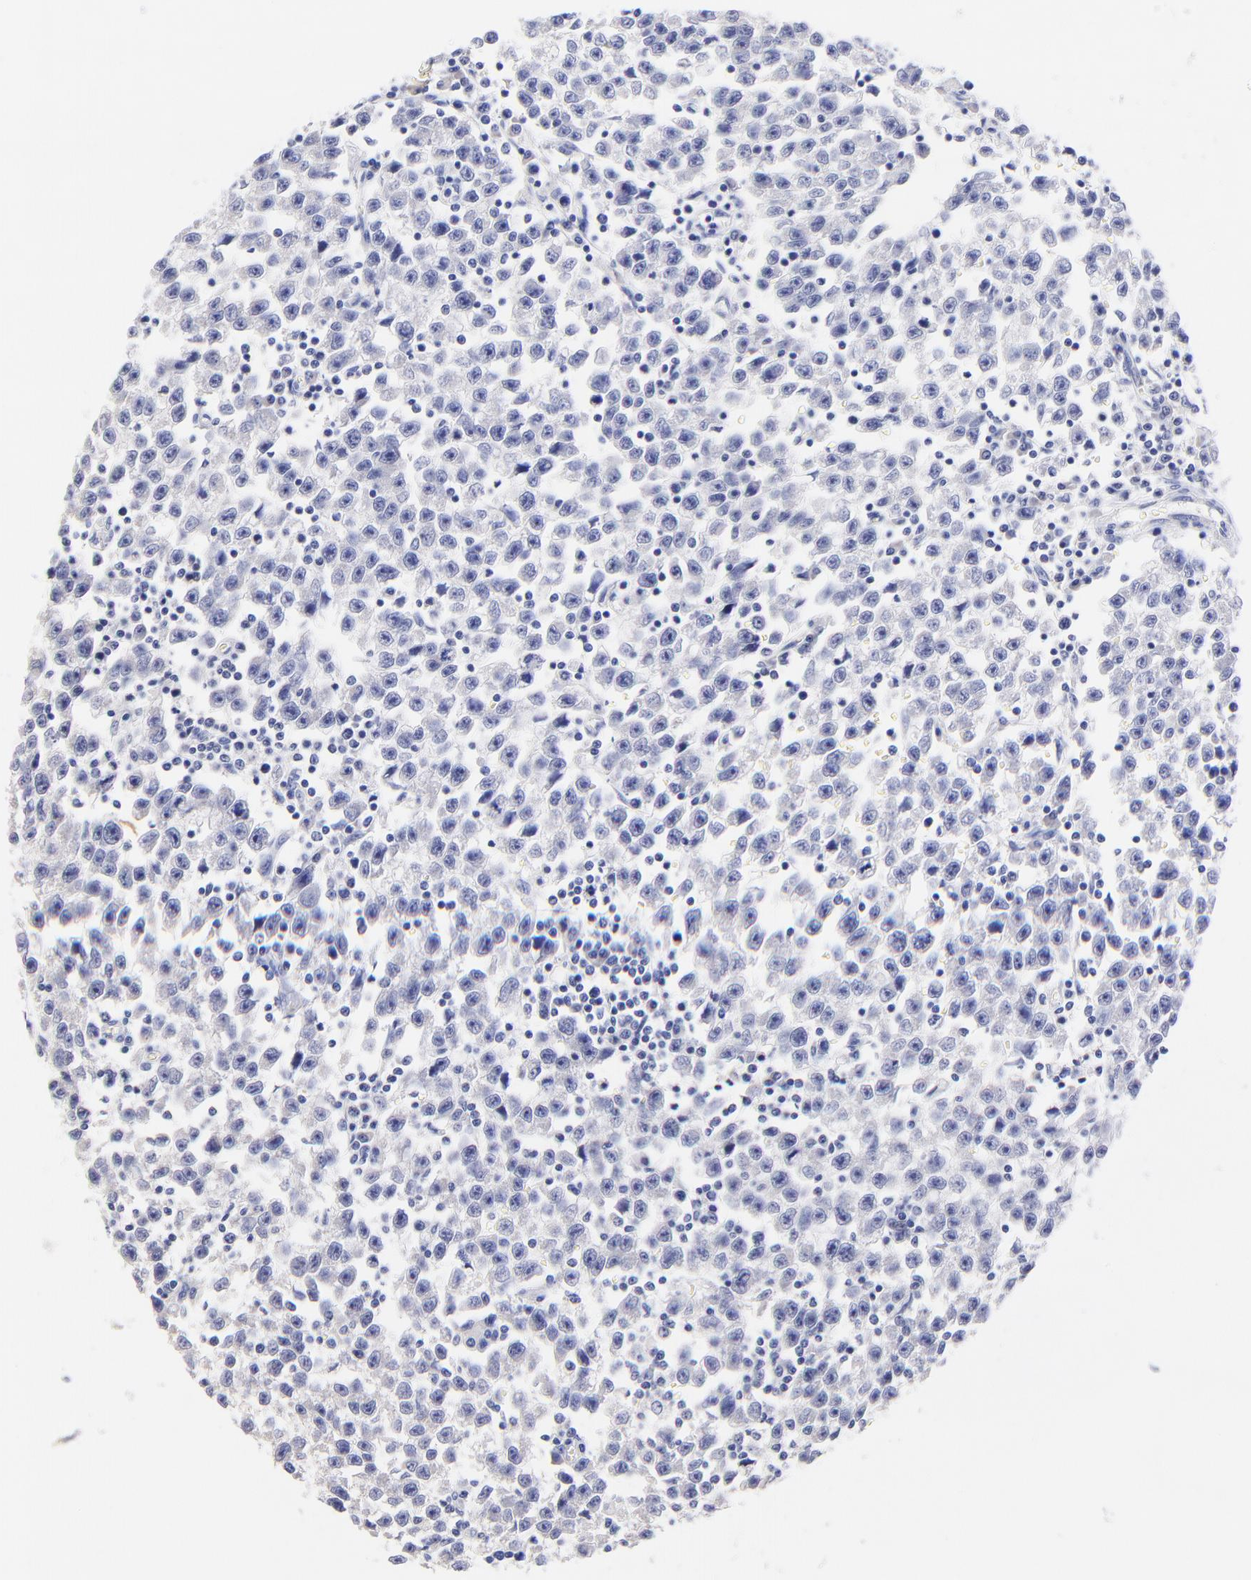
{"staining": {"intensity": "negative", "quantity": "none", "location": "none"}, "tissue": "testis cancer", "cell_type": "Tumor cells", "image_type": "cancer", "snomed": [{"axis": "morphology", "description": "Seminoma, NOS"}, {"axis": "topography", "description": "Testis"}], "caption": "Testis cancer (seminoma) was stained to show a protein in brown. There is no significant positivity in tumor cells.", "gene": "RAB3A", "patient": {"sex": "male", "age": 35}}